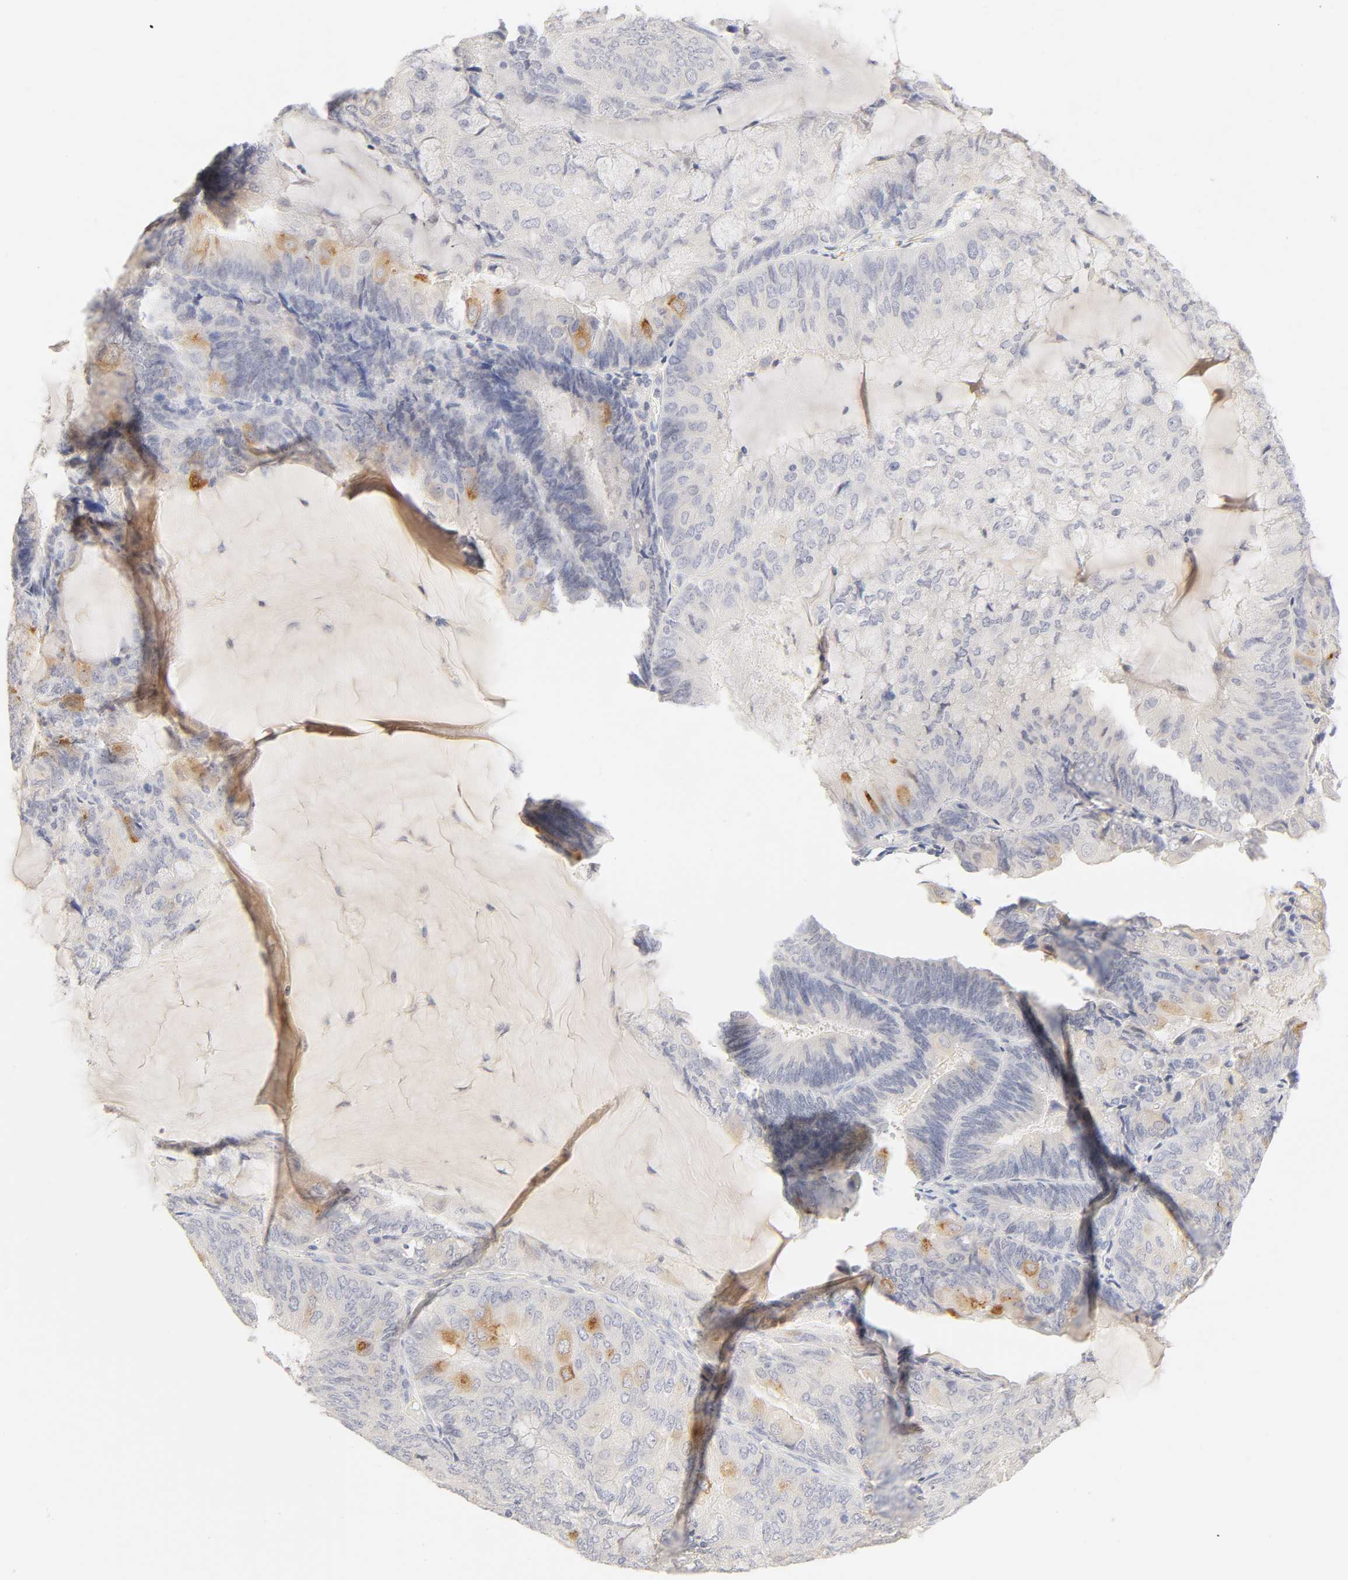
{"staining": {"intensity": "moderate", "quantity": "<25%", "location": "cytoplasmic/membranous"}, "tissue": "endometrial cancer", "cell_type": "Tumor cells", "image_type": "cancer", "snomed": [{"axis": "morphology", "description": "Adenocarcinoma, NOS"}, {"axis": "topography", "description": "Endometrium"}], "caption": "DAB (3,3'-diaminobenzidine) immunohistochemical staining of endometrial cancer (adenocarcinoma) demonstrates moderate cytoplasmic/membranous protein staining in about <25% of tumor cells.", "gene": "CYP4B1", "patient": {"sex": "female", "age": 81}}